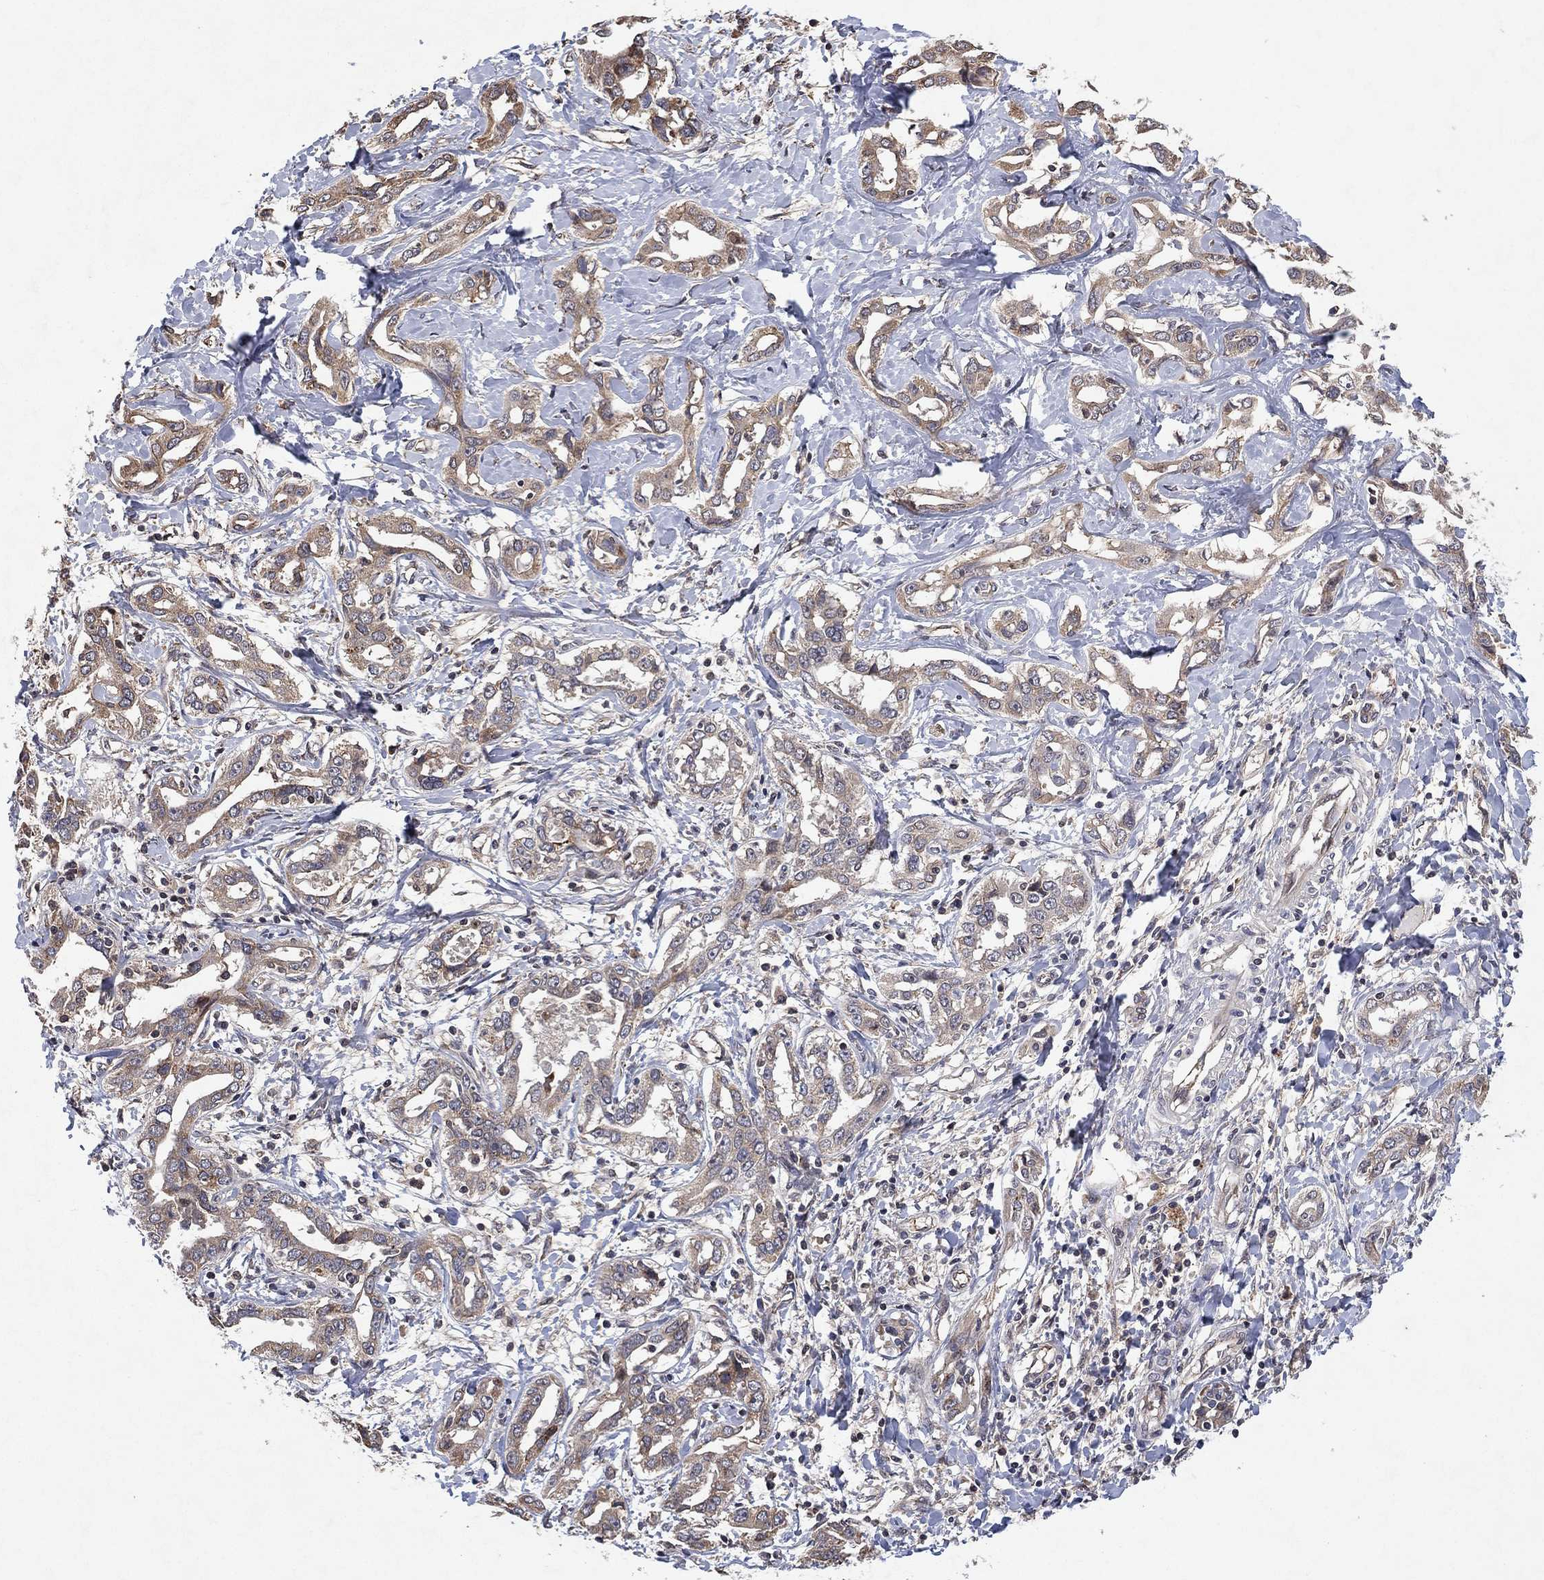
{"staining": {"intensity": "weak", "quantity": "25%-75%", "location": "cytoplasmic/membranous"}, "tissue": "liver cancer", "cell_type": "Tumor cells", "image_type": "cancer", "snomed": [{"axis": "morphology", "description": "Cholangiocarcinoma"}, {"axis": "topography", "description": "Liver"}], "caption": "Immunohistochemical staining of cholangiocarcinoma (liver) shows weak cytoplasmic/membranous protein staining in approximately 25%-75% of tumor cells.", "gene": "ATG4B", "patient": {"sex": "male", "age": 59}}